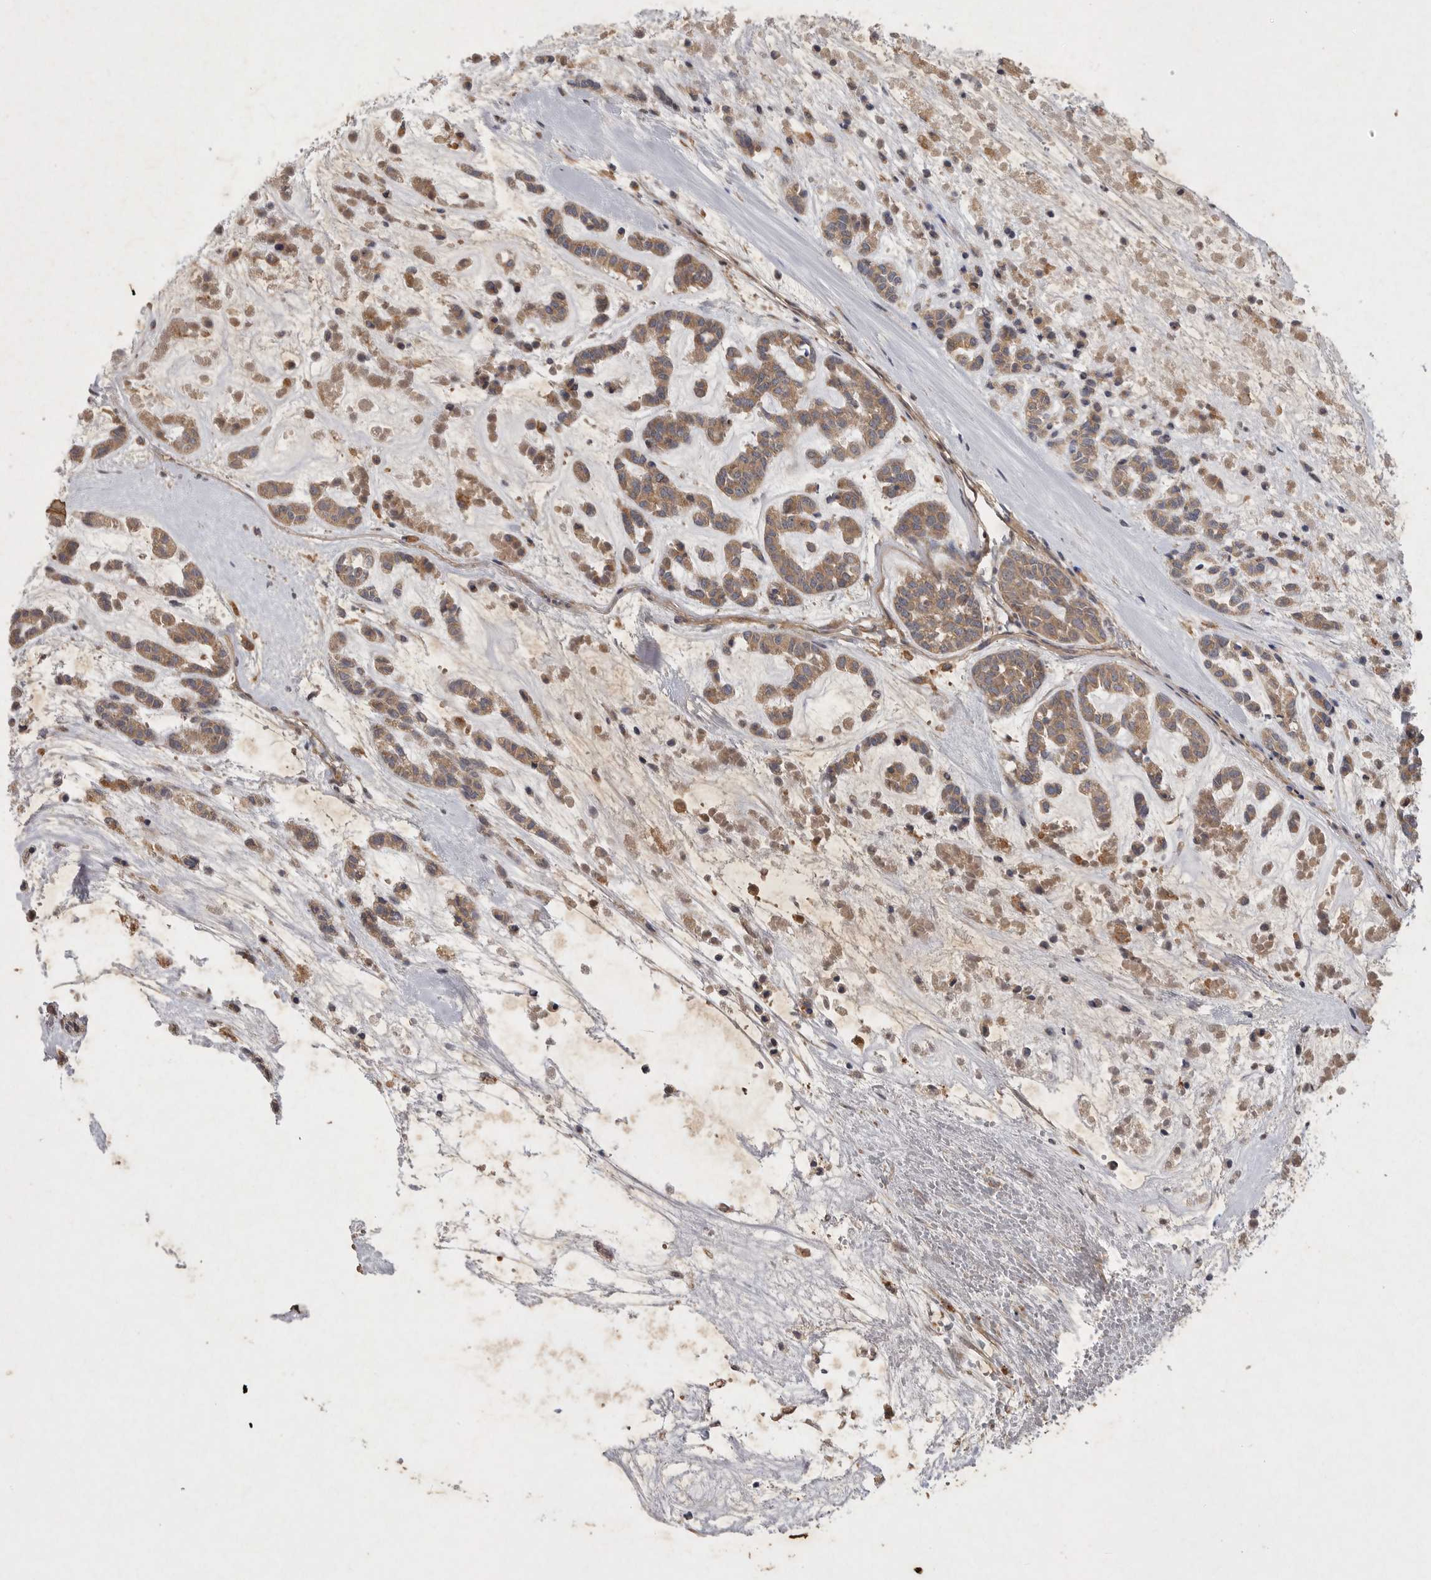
{"staining": {"intensity": "moderate", "quantity": ">75%", "location": "cytoplasmic/membranous"}, "tissue": "head and neck cancer", "cell_type": "Tumor cells", "image_type": "cancer", "snomed": [{"axis": "morphology", "description": "Adenocarcinoma, NOS"}, {"axis": "morphology", "description": "Adenoma, NOS"}, {"axis": "topography", "description": "Head-Neck"}], "caption": "Brown immunohistochemical staining in head and neck cancer (adenoma) demonstrates moderate cytoplasmic/membranous expression in about >75% of tumor cells.", "gene": "MRPL41", "patient": {"sex": "female", "age": 55}}